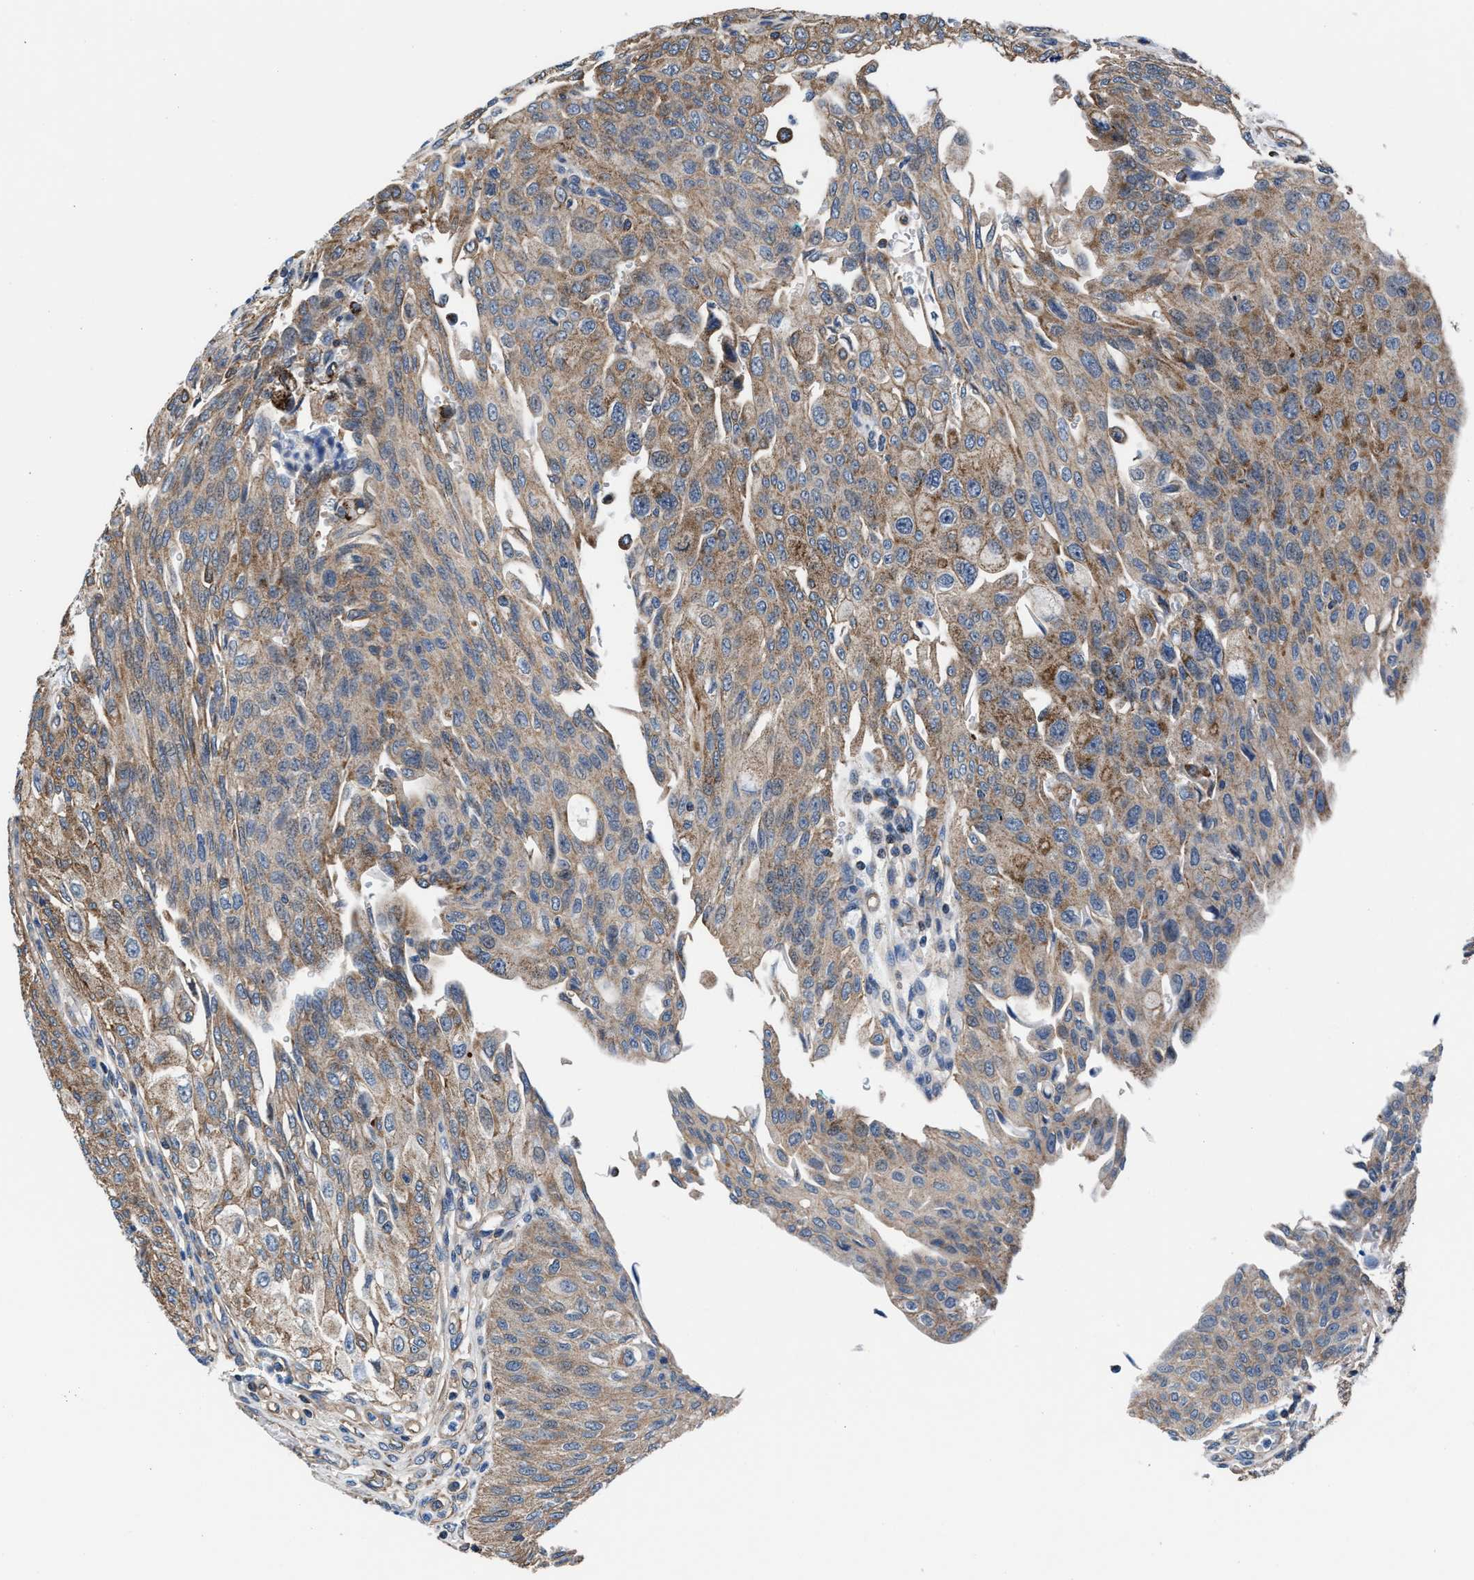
{"staining": {"intensity": "moderate", "quantity": ">75%", "location": "cytoplasmic/membranous"}, "tissue": "urothelial cancer", "cell_type": "Tumor cells", "image_type": "cancer", "snomed": [{"axis": "morphology", "description": "Urothelial carcinoma, High grade"}, {"axis": "topography", "description": "Urinary bladder"}], "caption": "A medium amount of moderate cytoplasmic/membranous expression is seen in about >75% of tumor cells in urothelial cancer tissue.", "gene": "NKTR", "patient": {"sex": "male", "age": 46}}